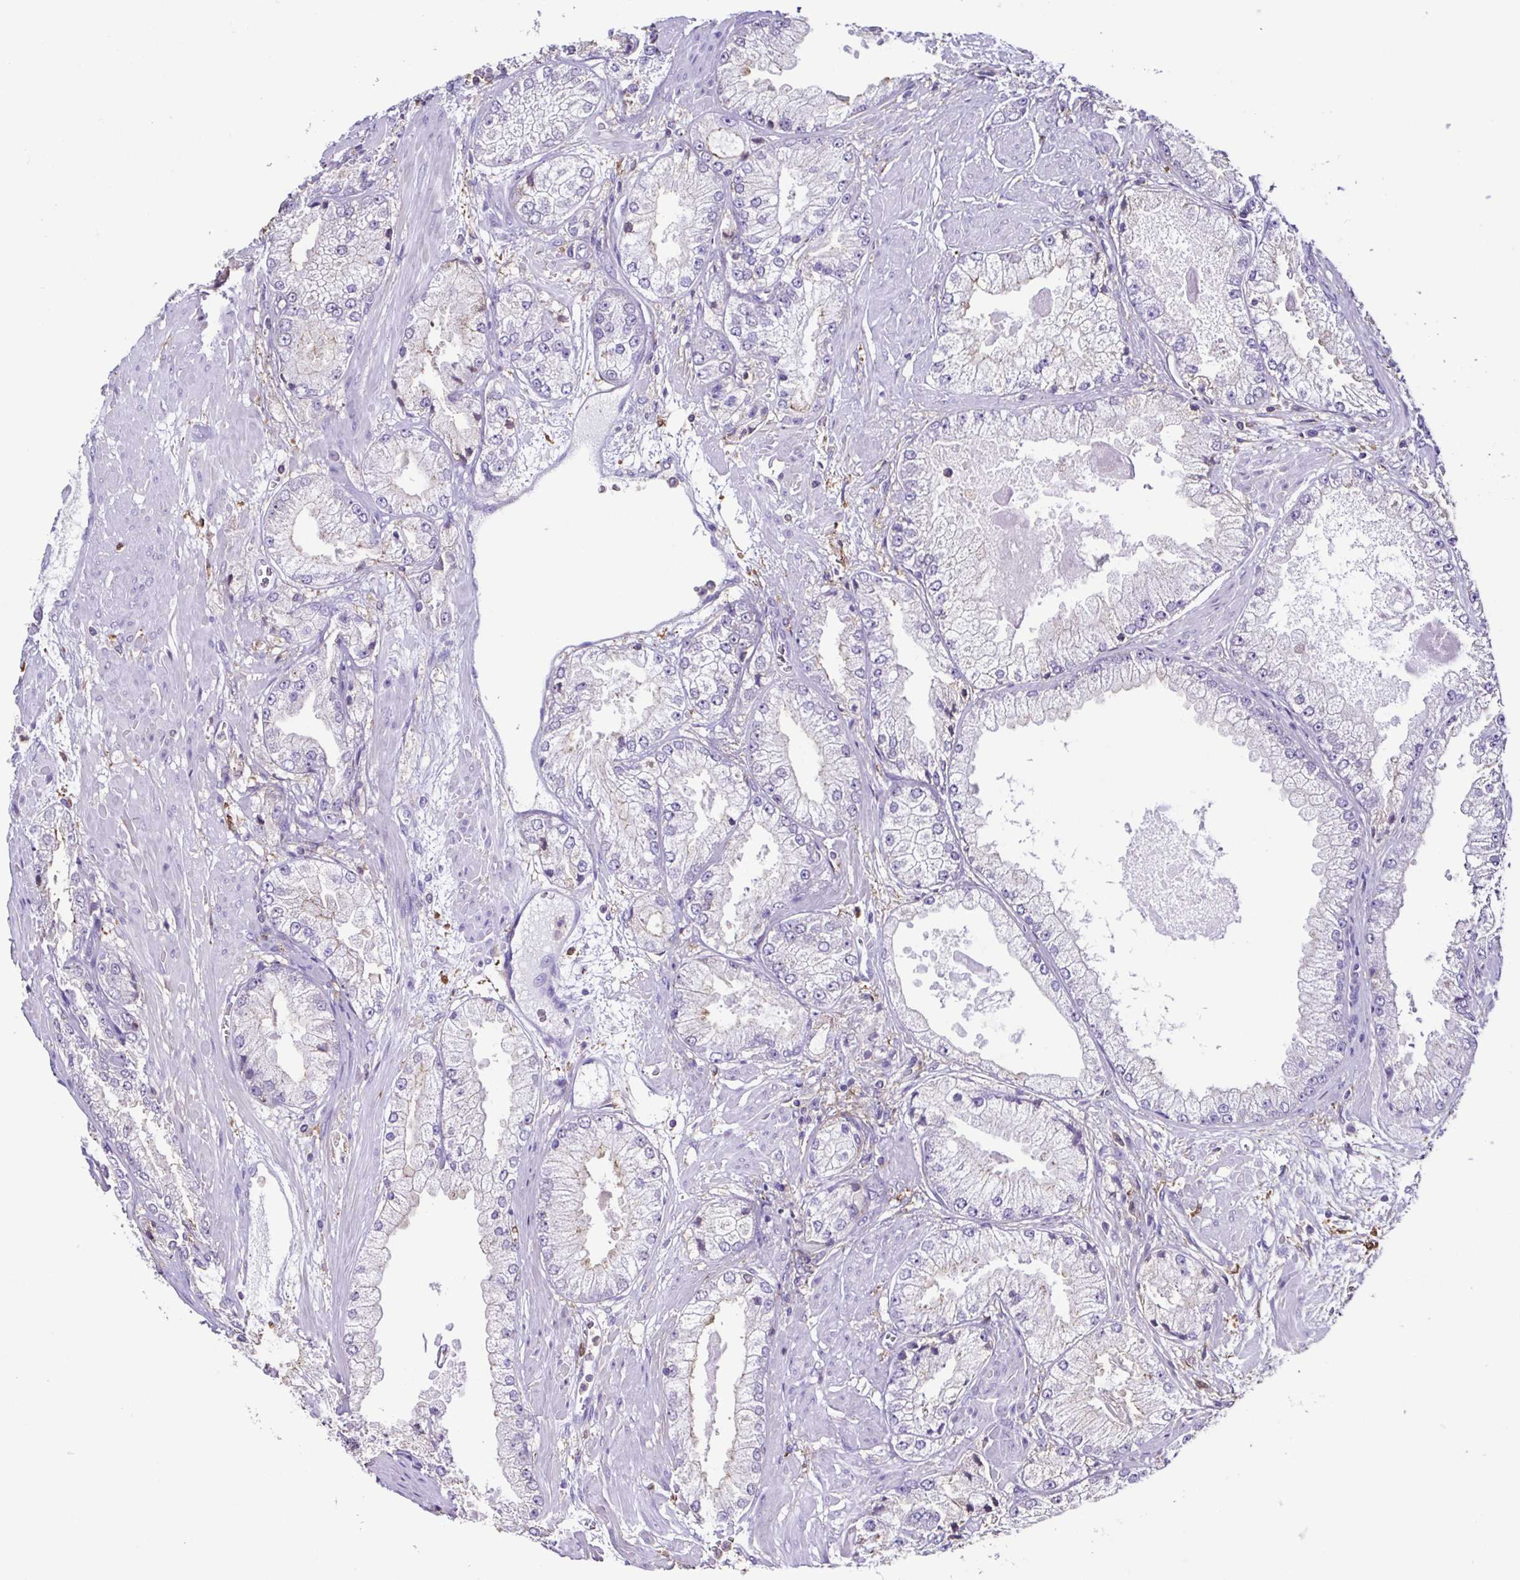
{"staining": {"intensity": "negative", "quantity": "none", "location": "none"}, "tissue": "prostate cancer", "cell_type": "Tumor cells", "image_type": "cancer", "snomed": [{"axis": "morphology", "description": "Adenocarcinoma, High grade"}, {"axis": "topography", "description": "Prostate"}], "caption": "Immunohistochemistry (IHC) image of neoplastic tissue: prostate cancer stained with DAB (3,3'-diaminobenzidine) reveals no significant protein staining in tumor cells.", "gene": "ANXA10", "patient": {"sex": "male", "age": 68}}